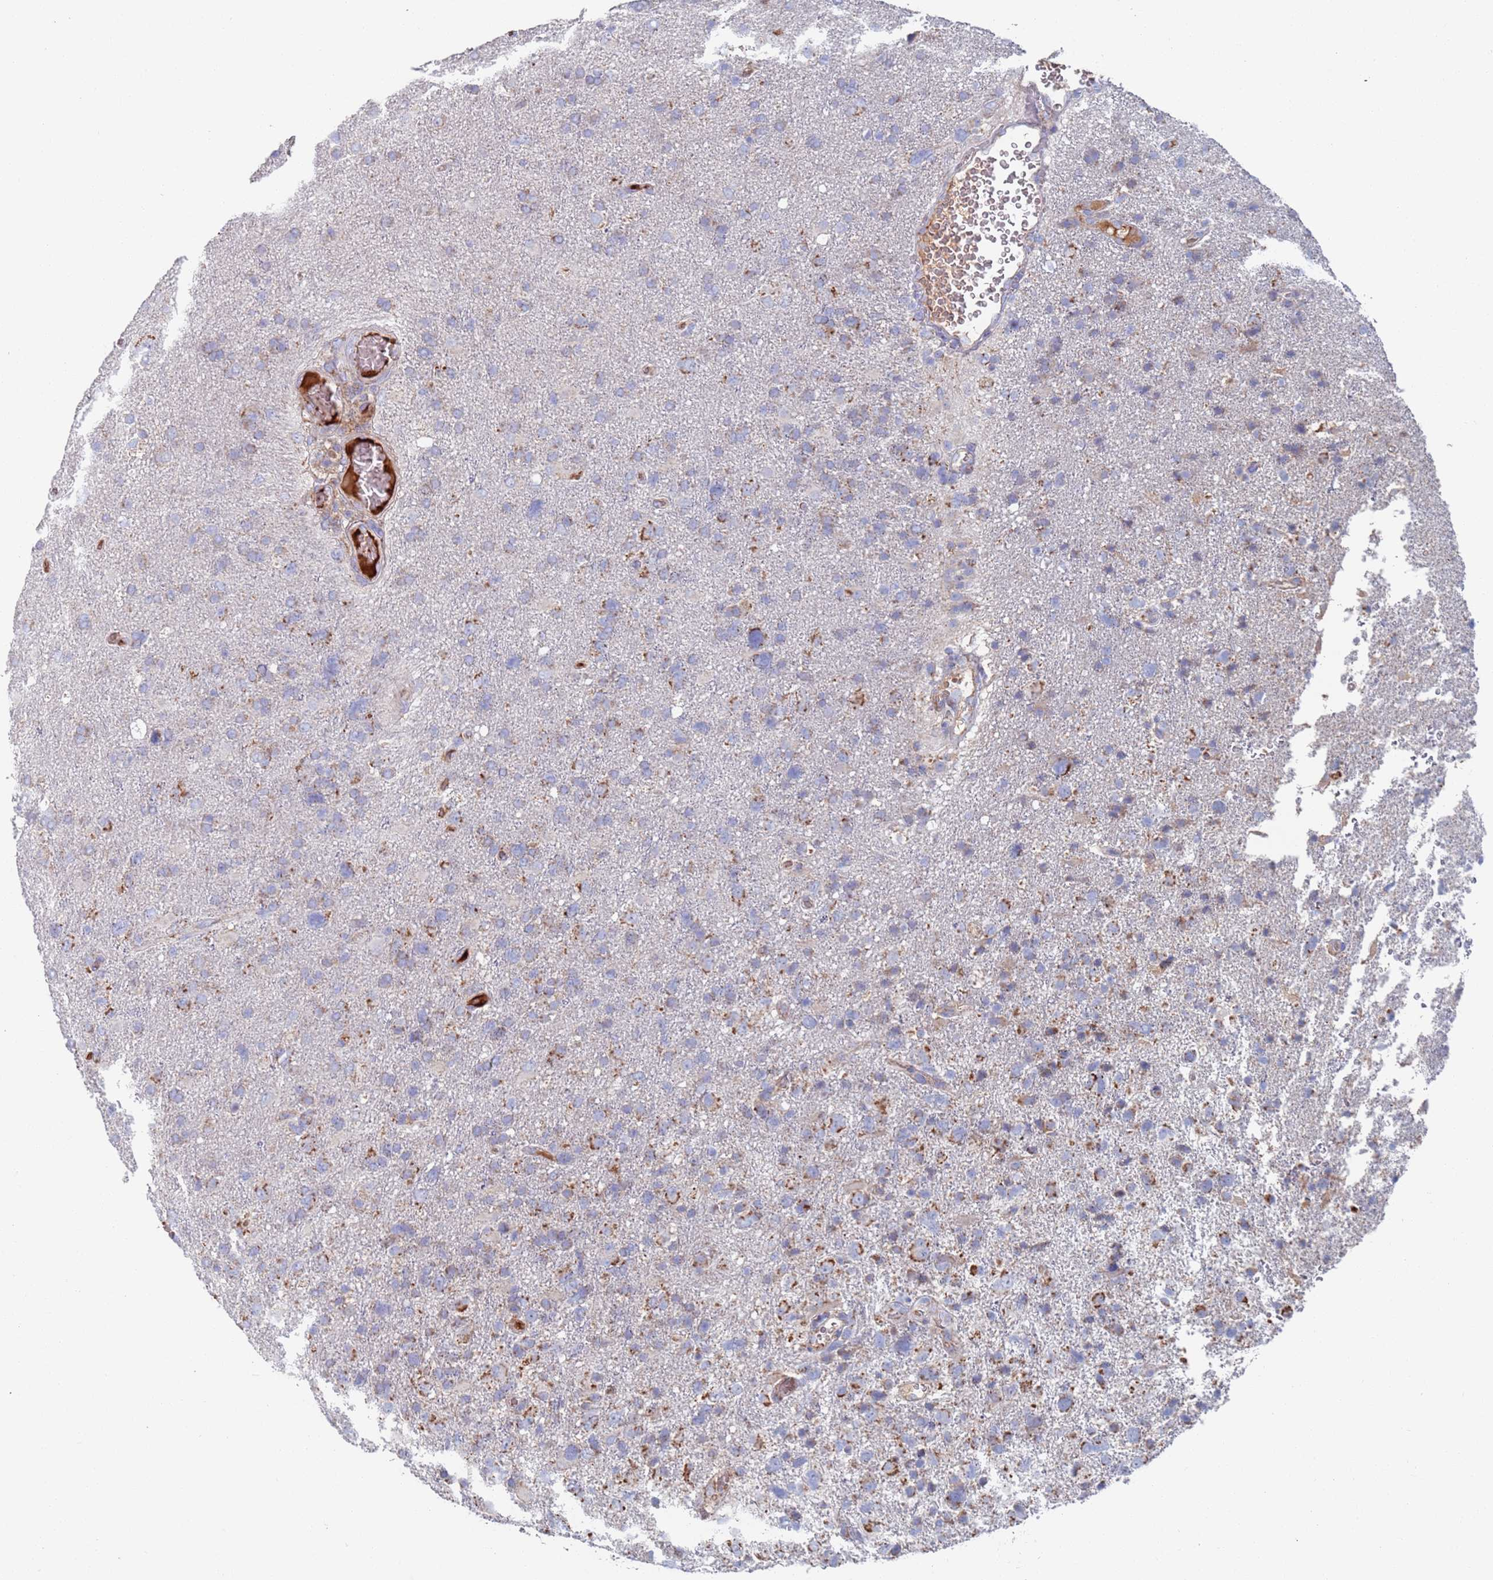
{"staining": {"intensity": "negative", "quantity": "none", "location": "none"}, "tissue": "glioma", "cell_type": "Tumor cells", "image_type": "cancer", "snomed": [{"axis": "morphology", "description": "Glioma, malignant, High grade"}, {"axis": "topography", "description": "Brain"}], "caption": "Human malignant high-grade glioma stained for a protein using immunohistochemistry (IHC) displays no expression in tumor cells.", "gene": "MRPL22", "patient": {"sex": "male", "age": 61}}